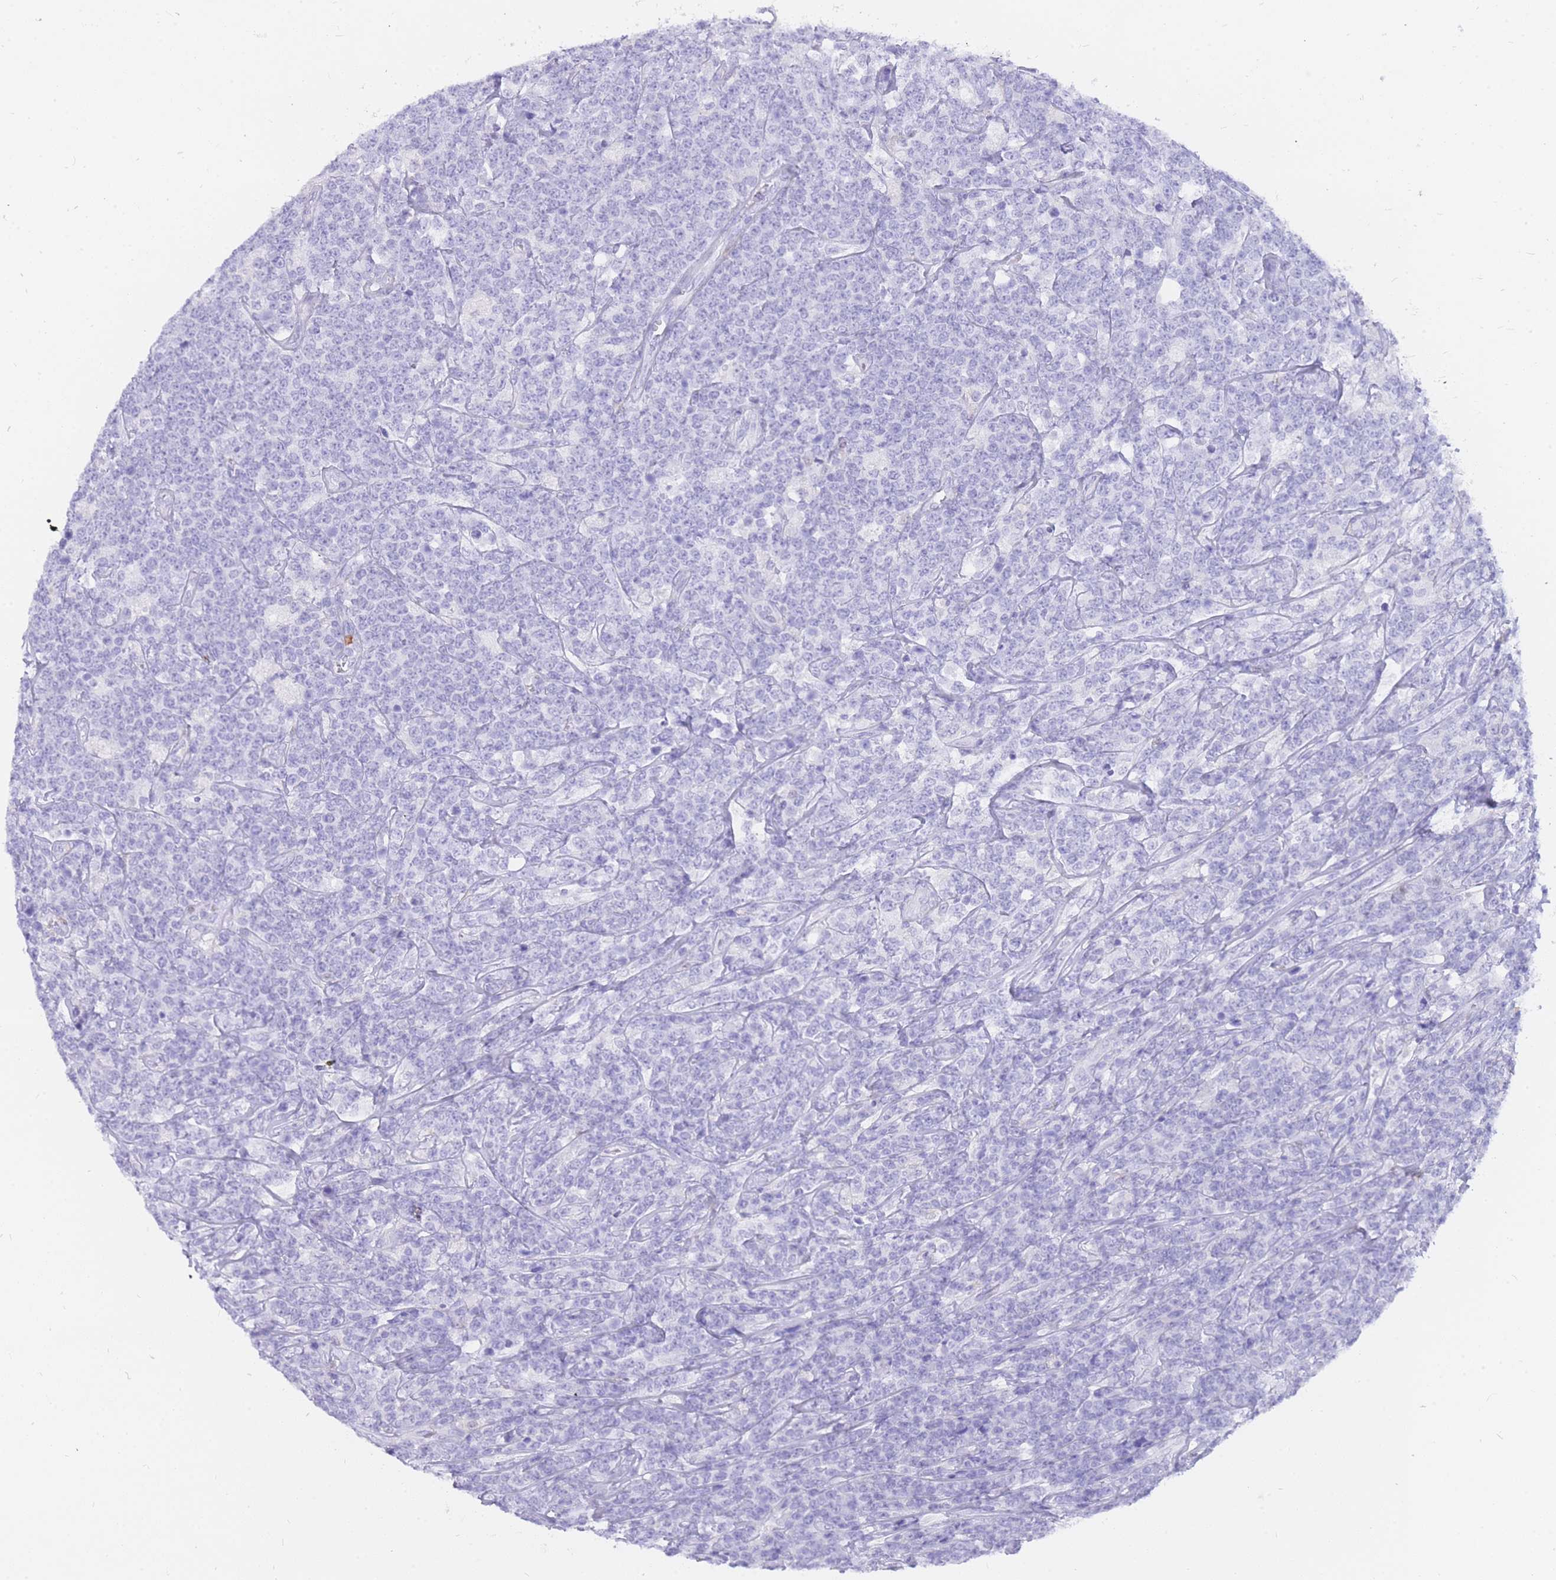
{"staining": {"intensity": "negative", "quantity": "none", "location": "none"}, "tissue": "lymphoma", "cell_type": "Tumor cells", "image_type": "cancer", "snomed": [{"axis": "morphology", "description": "Malignant lymphoma, non-Hodgkin's type, High grade"}, {"axis": "topography", "description": "Small intestine"}], "caption": "The histopathology image demonstrates no significant staining in tumor cells of malignant lymphoma, non-Hodgkin's type (high-grade).", "gene": "HERC1", "patient": {"sex": "male", "age": 8}}